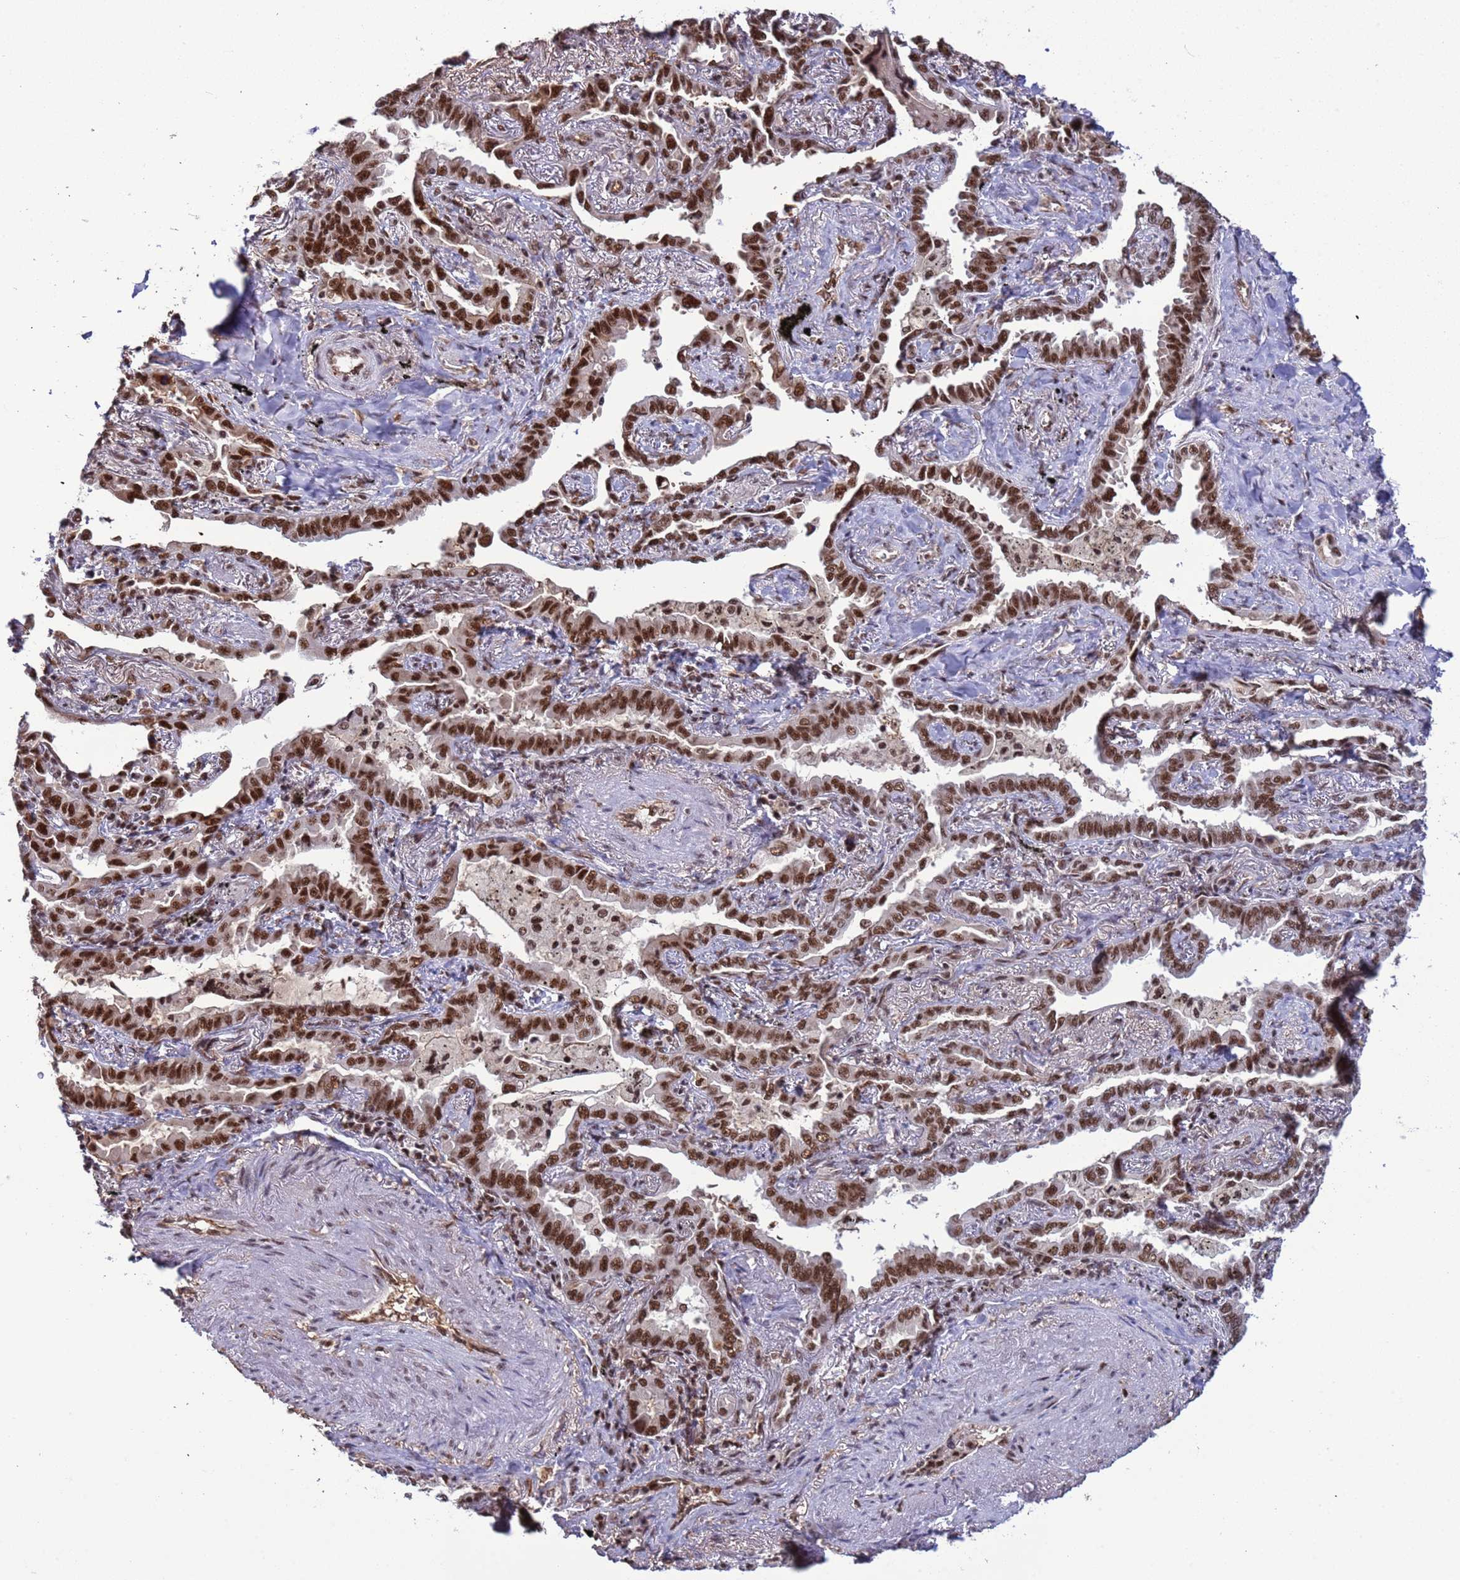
{"staining": {"intensity": "strong", "quantity": ">75%", "location": "nuclear"}, "tissue": "lung cancer", "cell_type": "Tumor cells", "image_type": "cancer", "snomed": [{"axis": "morphology", "description": "Adenocarcinoma, NOS"}, {"axis": "topography", "description": "Lung"}], "caption": "Lung cancer stained with a protein marker reveals strong staining in tumor cells.", "gene": "SRRT", "patient": {"sex": "male", "age": 67}}